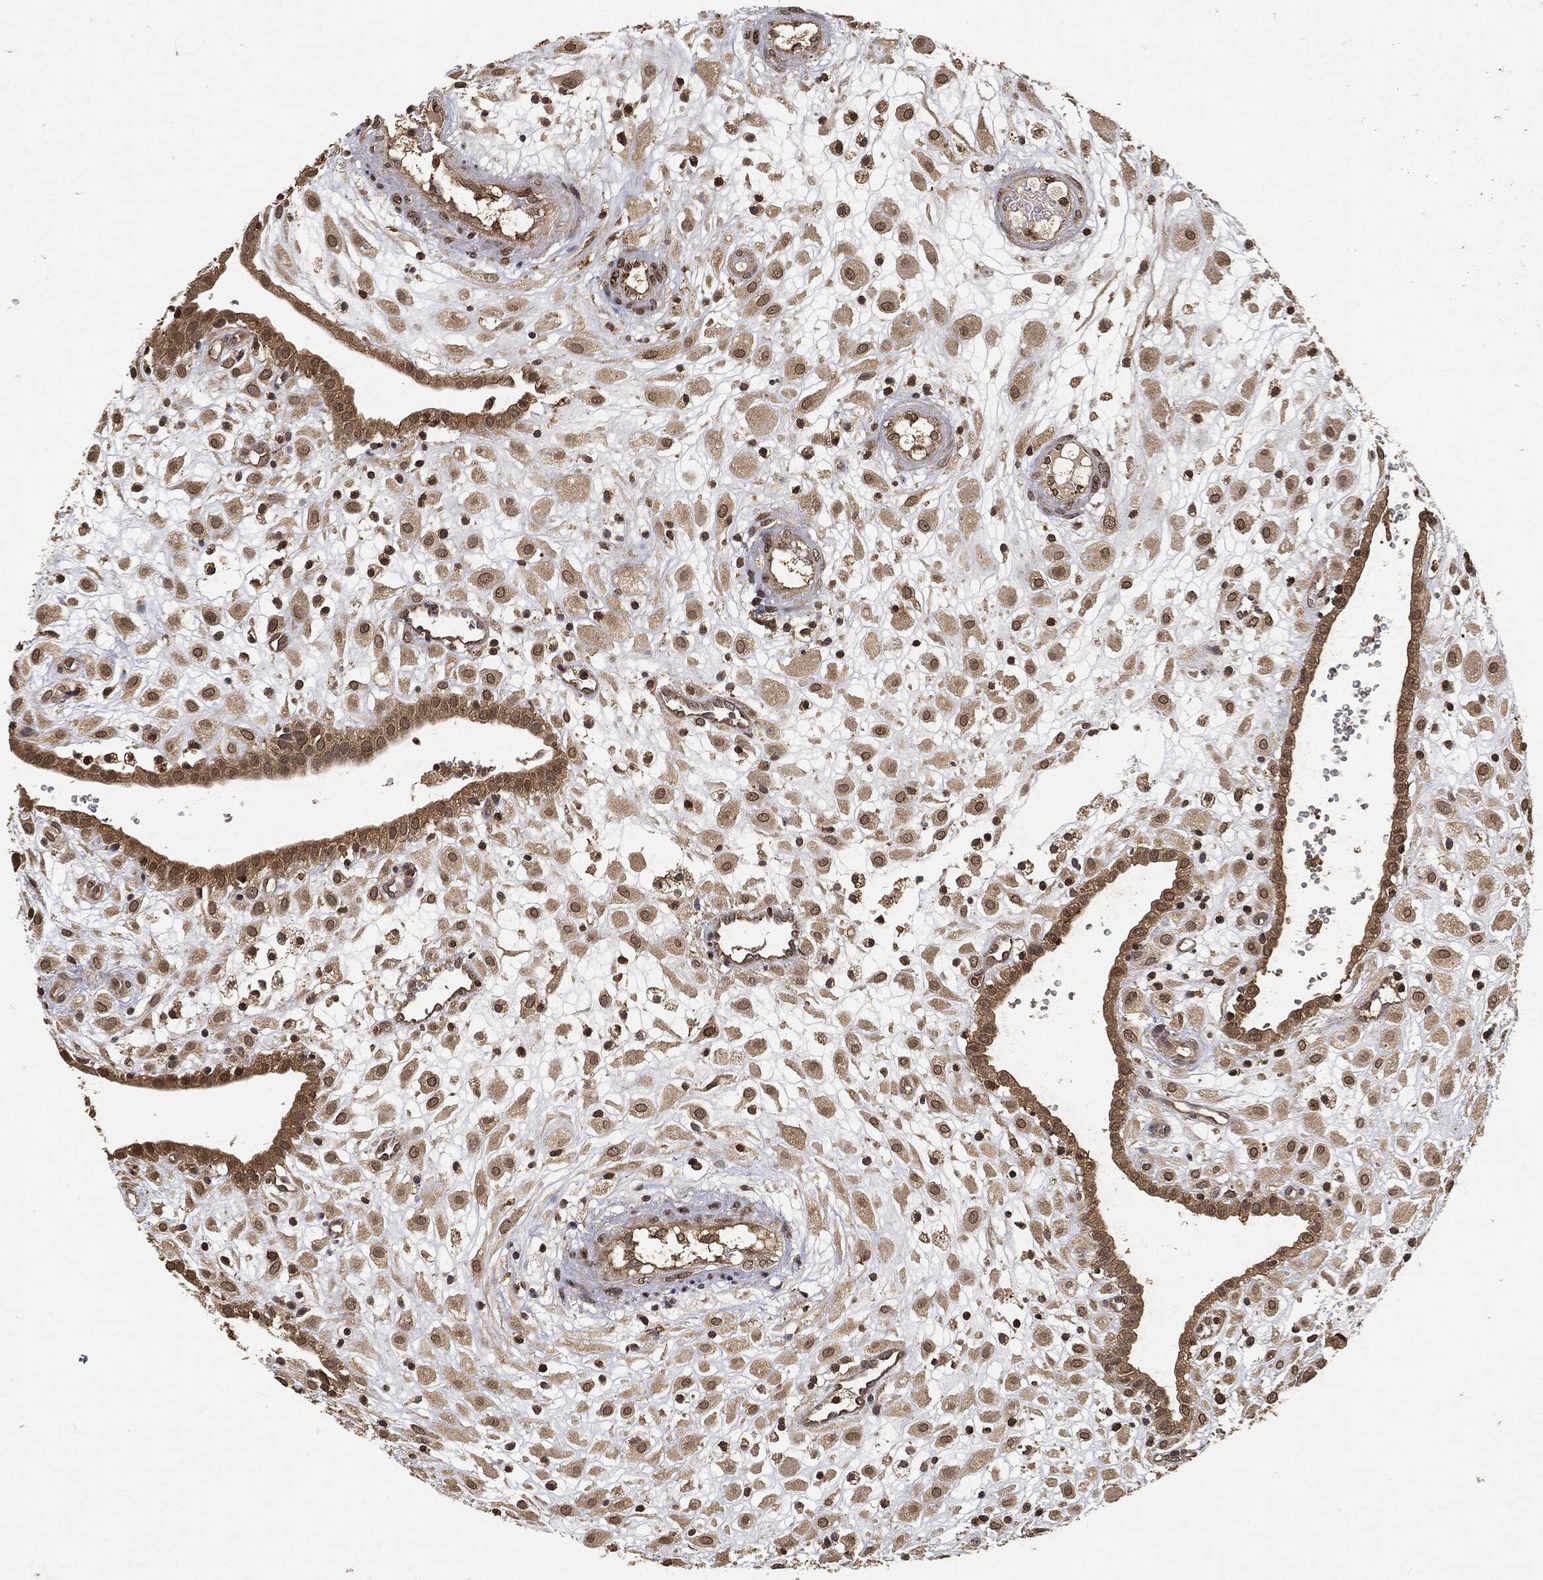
{"staining": {"intensity": "weak", "quantity": ">75%", "location": "cytoplasmic/membranous,nuclear"}, "tissue": "placenta", "cell_type": "Decidual cells", "image_type": "normal", "snomed": [{"axis": "morphology", "description": "Normal tissue, NOS"}, {"axis": "topography", "description": "Placenta"}], "caption": "Placenta stained with DAB (3,3'-diaminobenzidine) IHC shows low levels of weak cytoplasmic/membranous,nuclear expression in about >75% of decidual cells.", "gene": "ZNF226", "patient": {"sex": "female", "age": 24}}